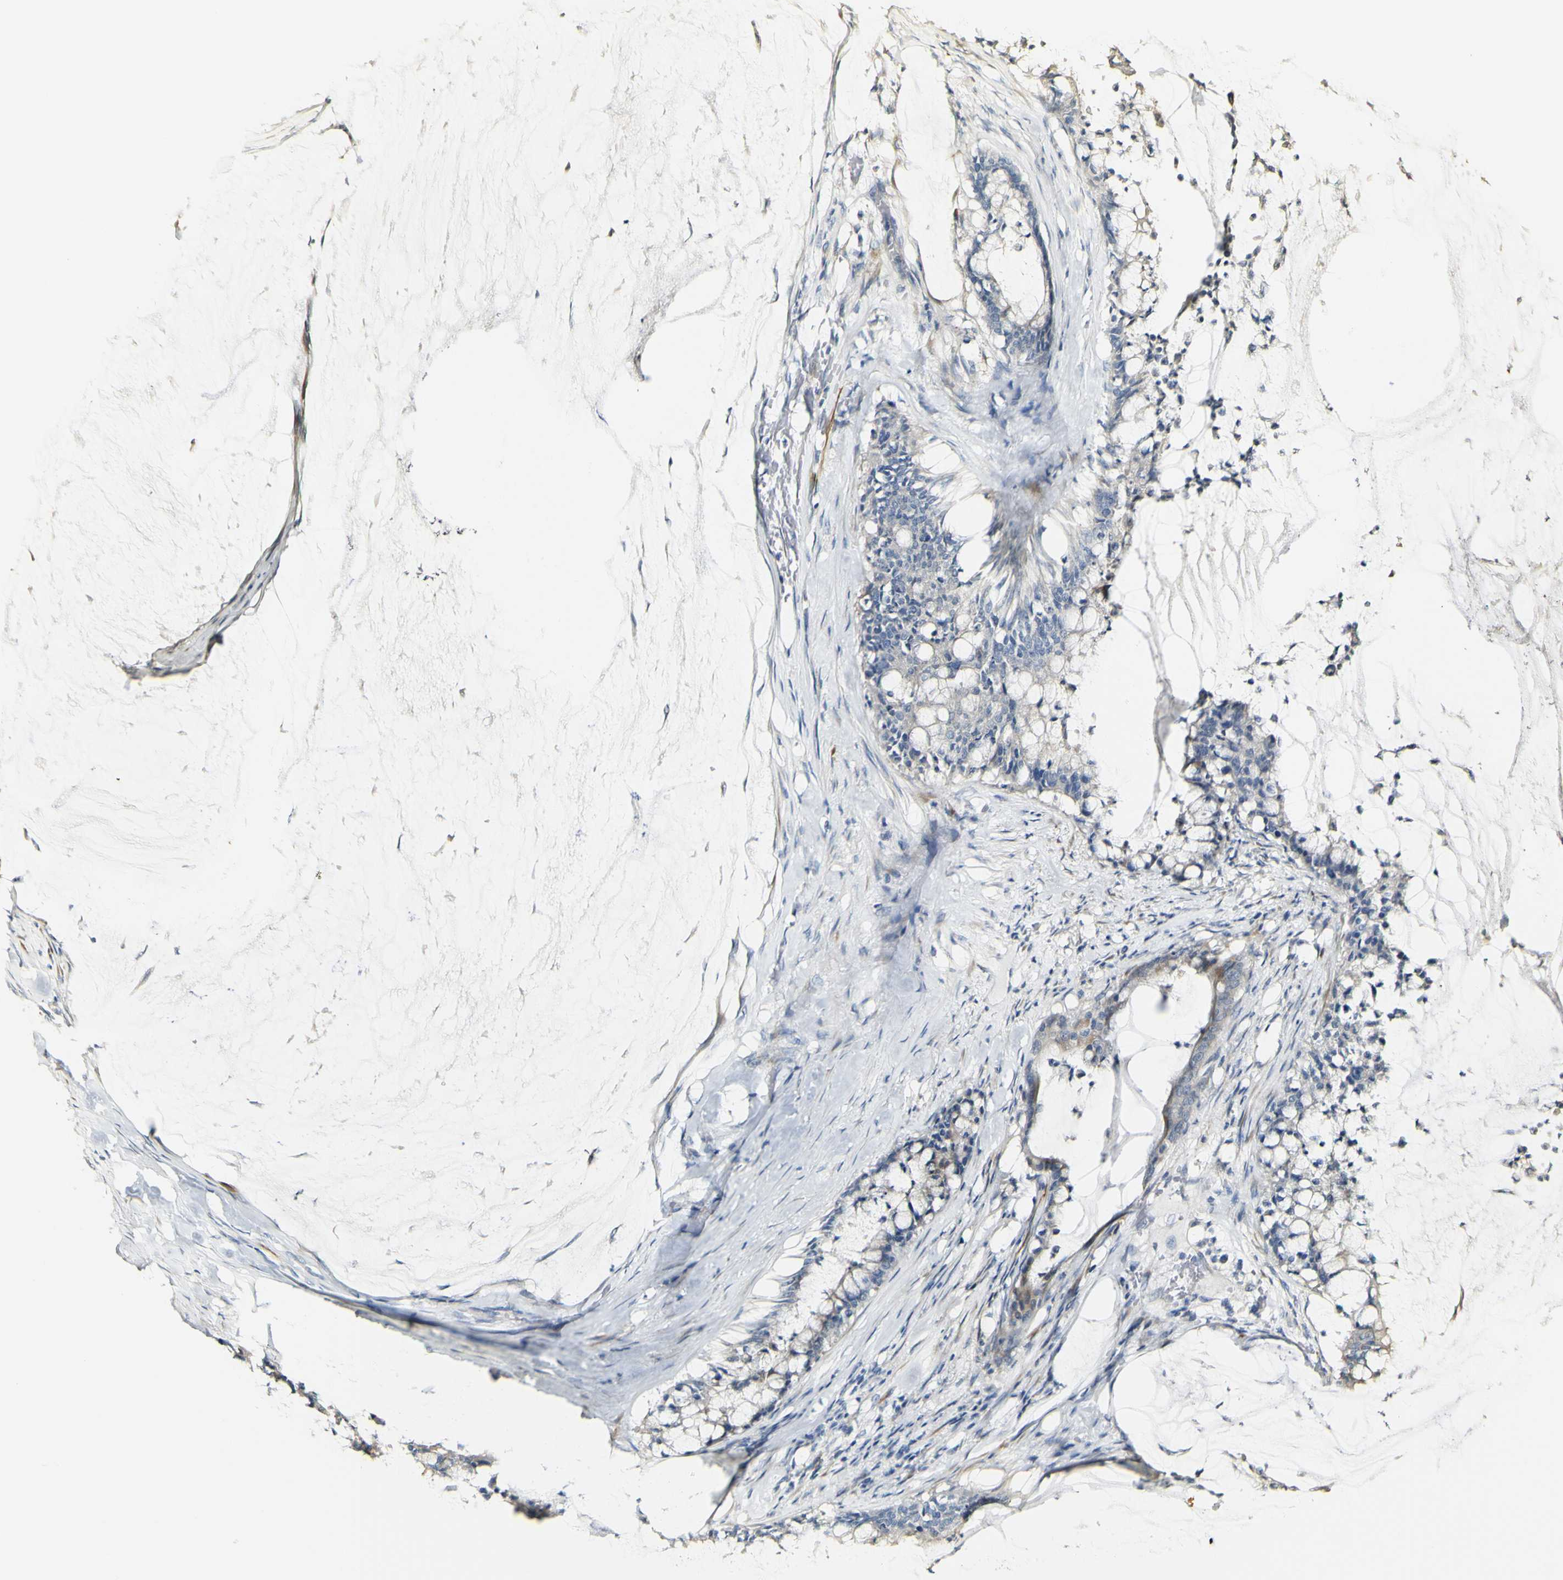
{"staining": {"intensity": "negative", "quantity": "none", "location": "none"}, "tissue": "pancreatic cancer", "cell_type": "Tumor cells", "image_type": "cancer", "snomed": [{"axis": "morphology", "description": "Adenocarcinoma, NOS"}, {"axis": "topography", "description": "Pancreas"}], "caption": "Immunohistochemistry (IHC) micrograph of pancreatic adenocarcinoma stained for a protein (brown), which reveals no expression in tumor cells.", "gene": "FMO3", "patient": {"sex": "male", "age": 41}}